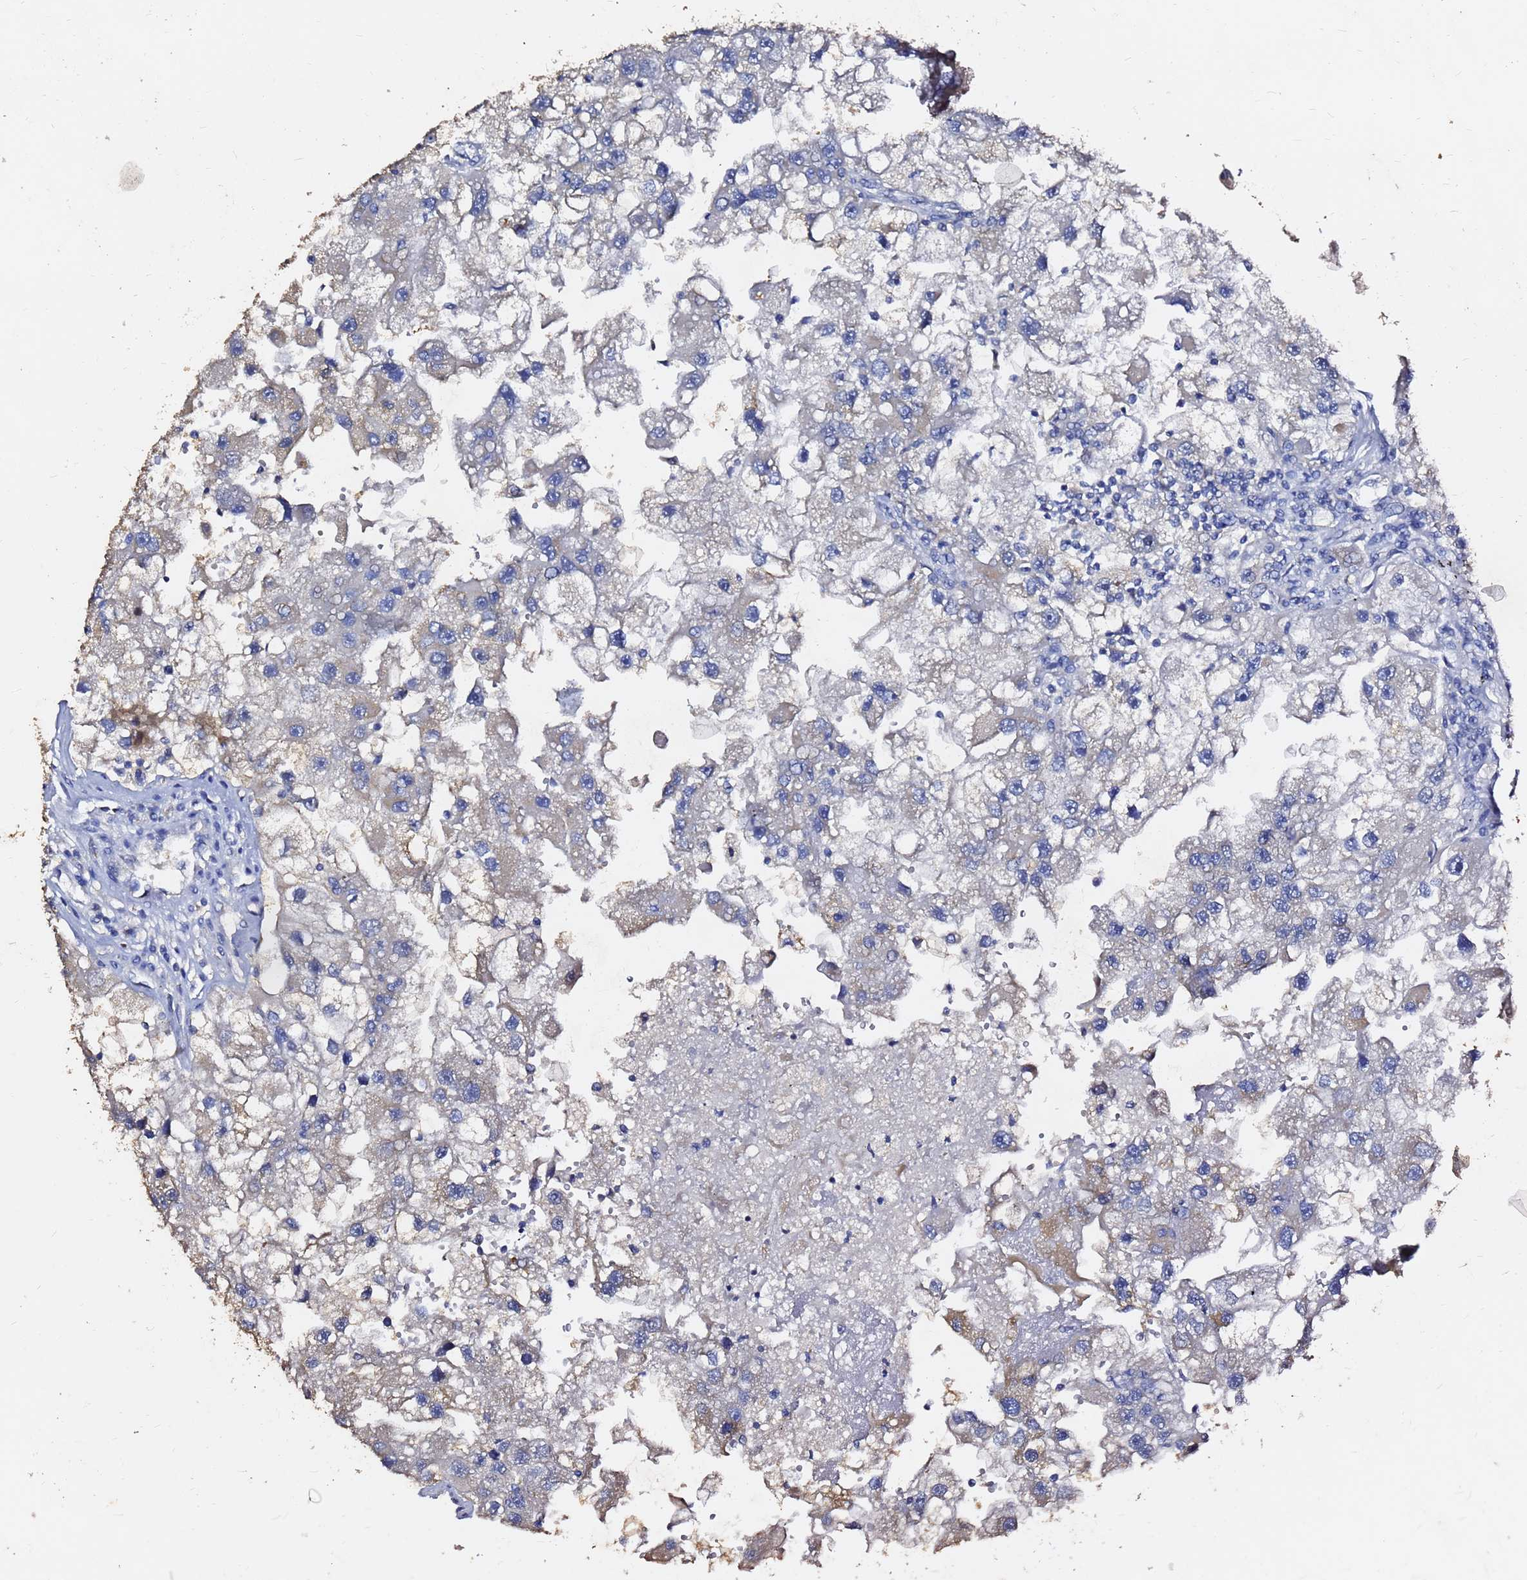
{"staining": {"intensity": "negative", "quantity": "none", "location": "none"}, "tissue": "renal cancer", "cell_type": "Tumor cells", "image_type": "cancer", "snomed": [{"axis": "morphology", "description": "Adenocarcinoma, NOS"}, {"axis": "topography", "description": "Kidney"}], "caption": "The photomicrograph exhibits no significant staining in tumor cells of adenocarcinoma (renal).", "gene": "FAM183A", "patient": {"sex": "male", "age": 63}}